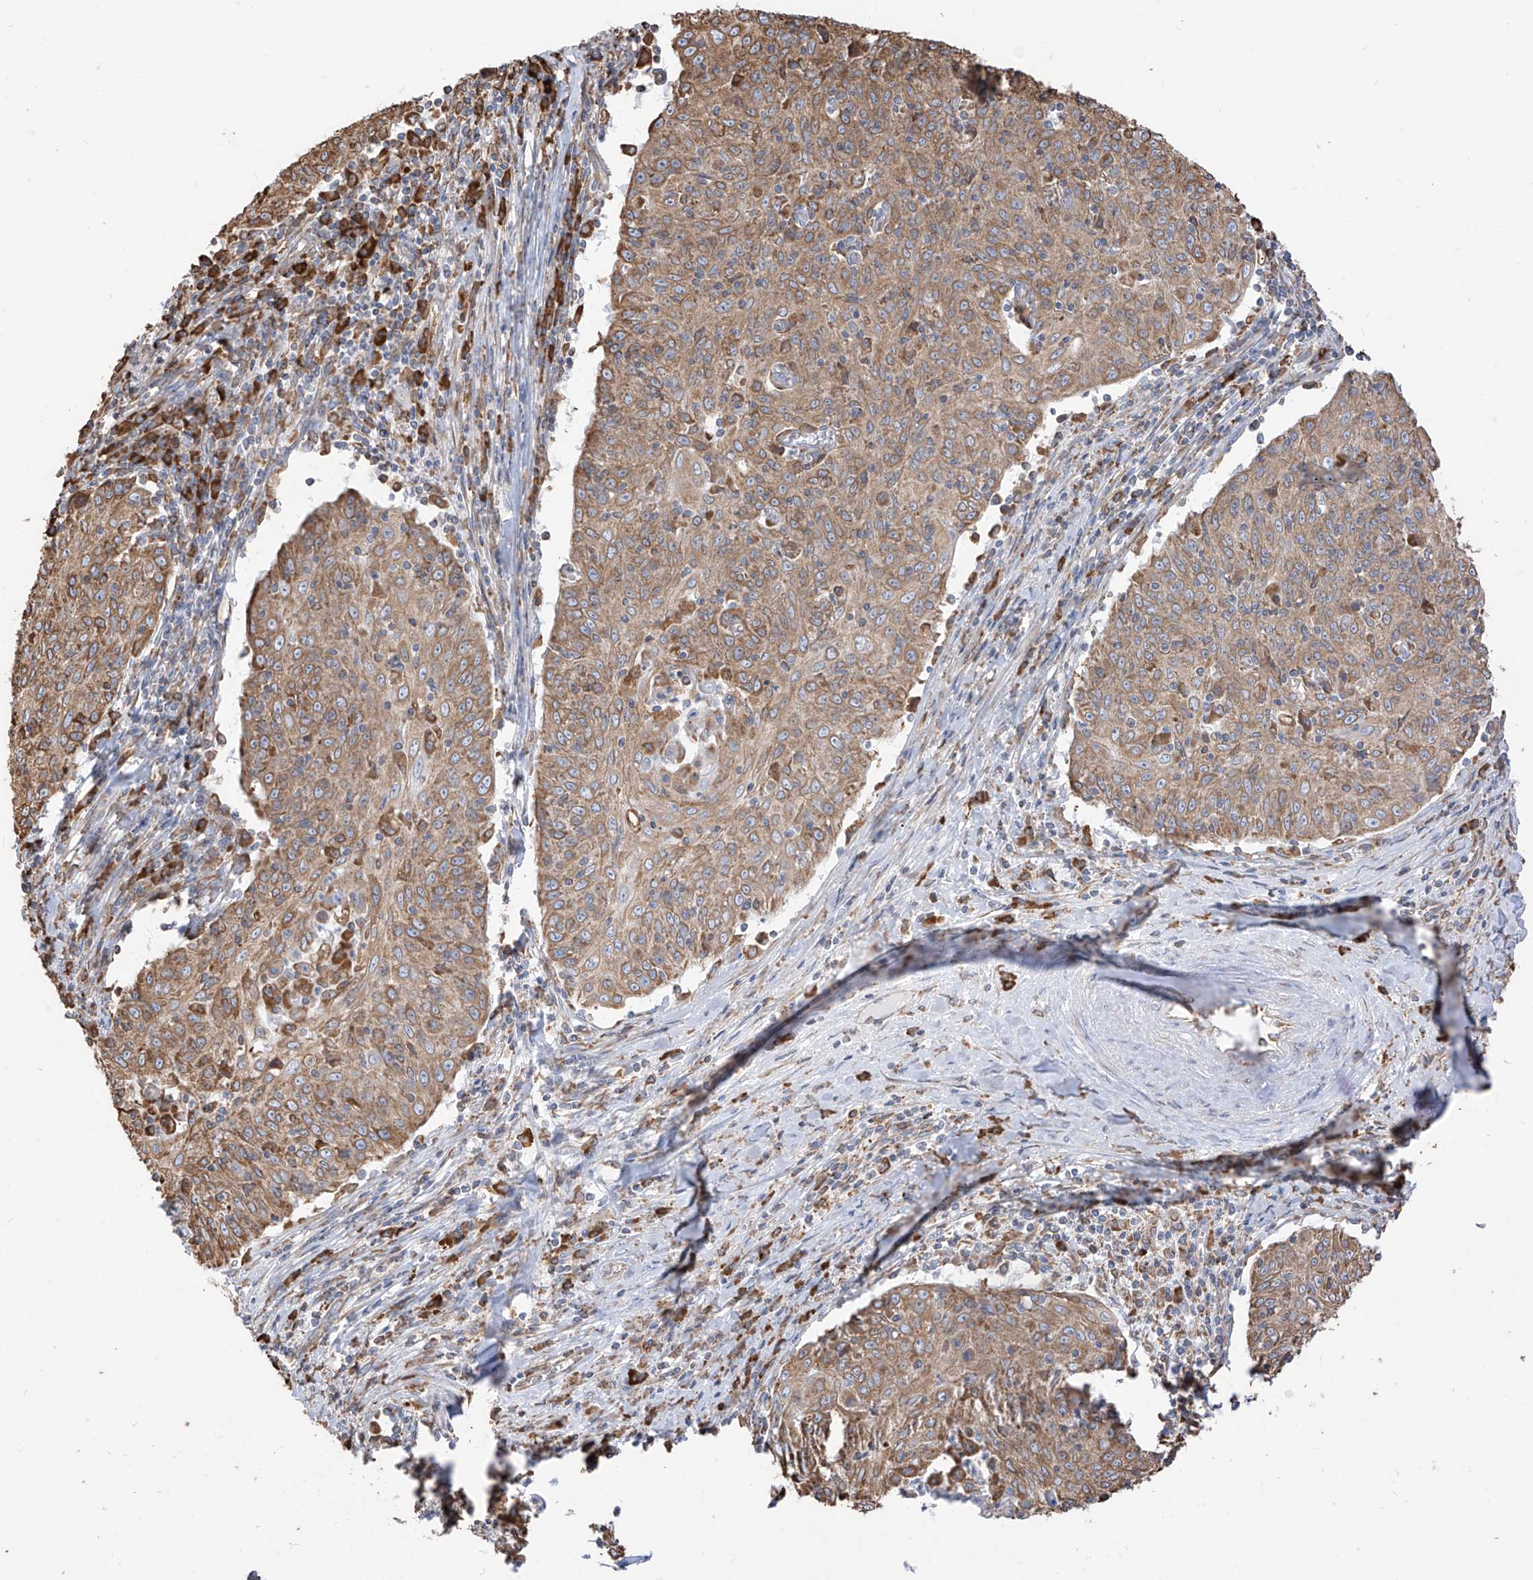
{"staining": {"intensity": "moderate", "quantity": ">75%", "location": "cytoplasmic/membranous"}, "tissue": "cervical cancer", "cell_type": "Tumor cells", "image_type": "cancer", "snomed": [{"axis": "morphology", "description": "Squamous cell carcinoma, NOS"}, {"axis": "topography", "description": "Cervix"}], "caption": "Protein positivity by immunohistochemistry exhibits moderate cytoplasmic/membranous positivity in about >75% of tumor cells in cervical squamous cell carcinoma.", "gene": "PDIA6", "patient": {"sex": "female", "age": 48}}